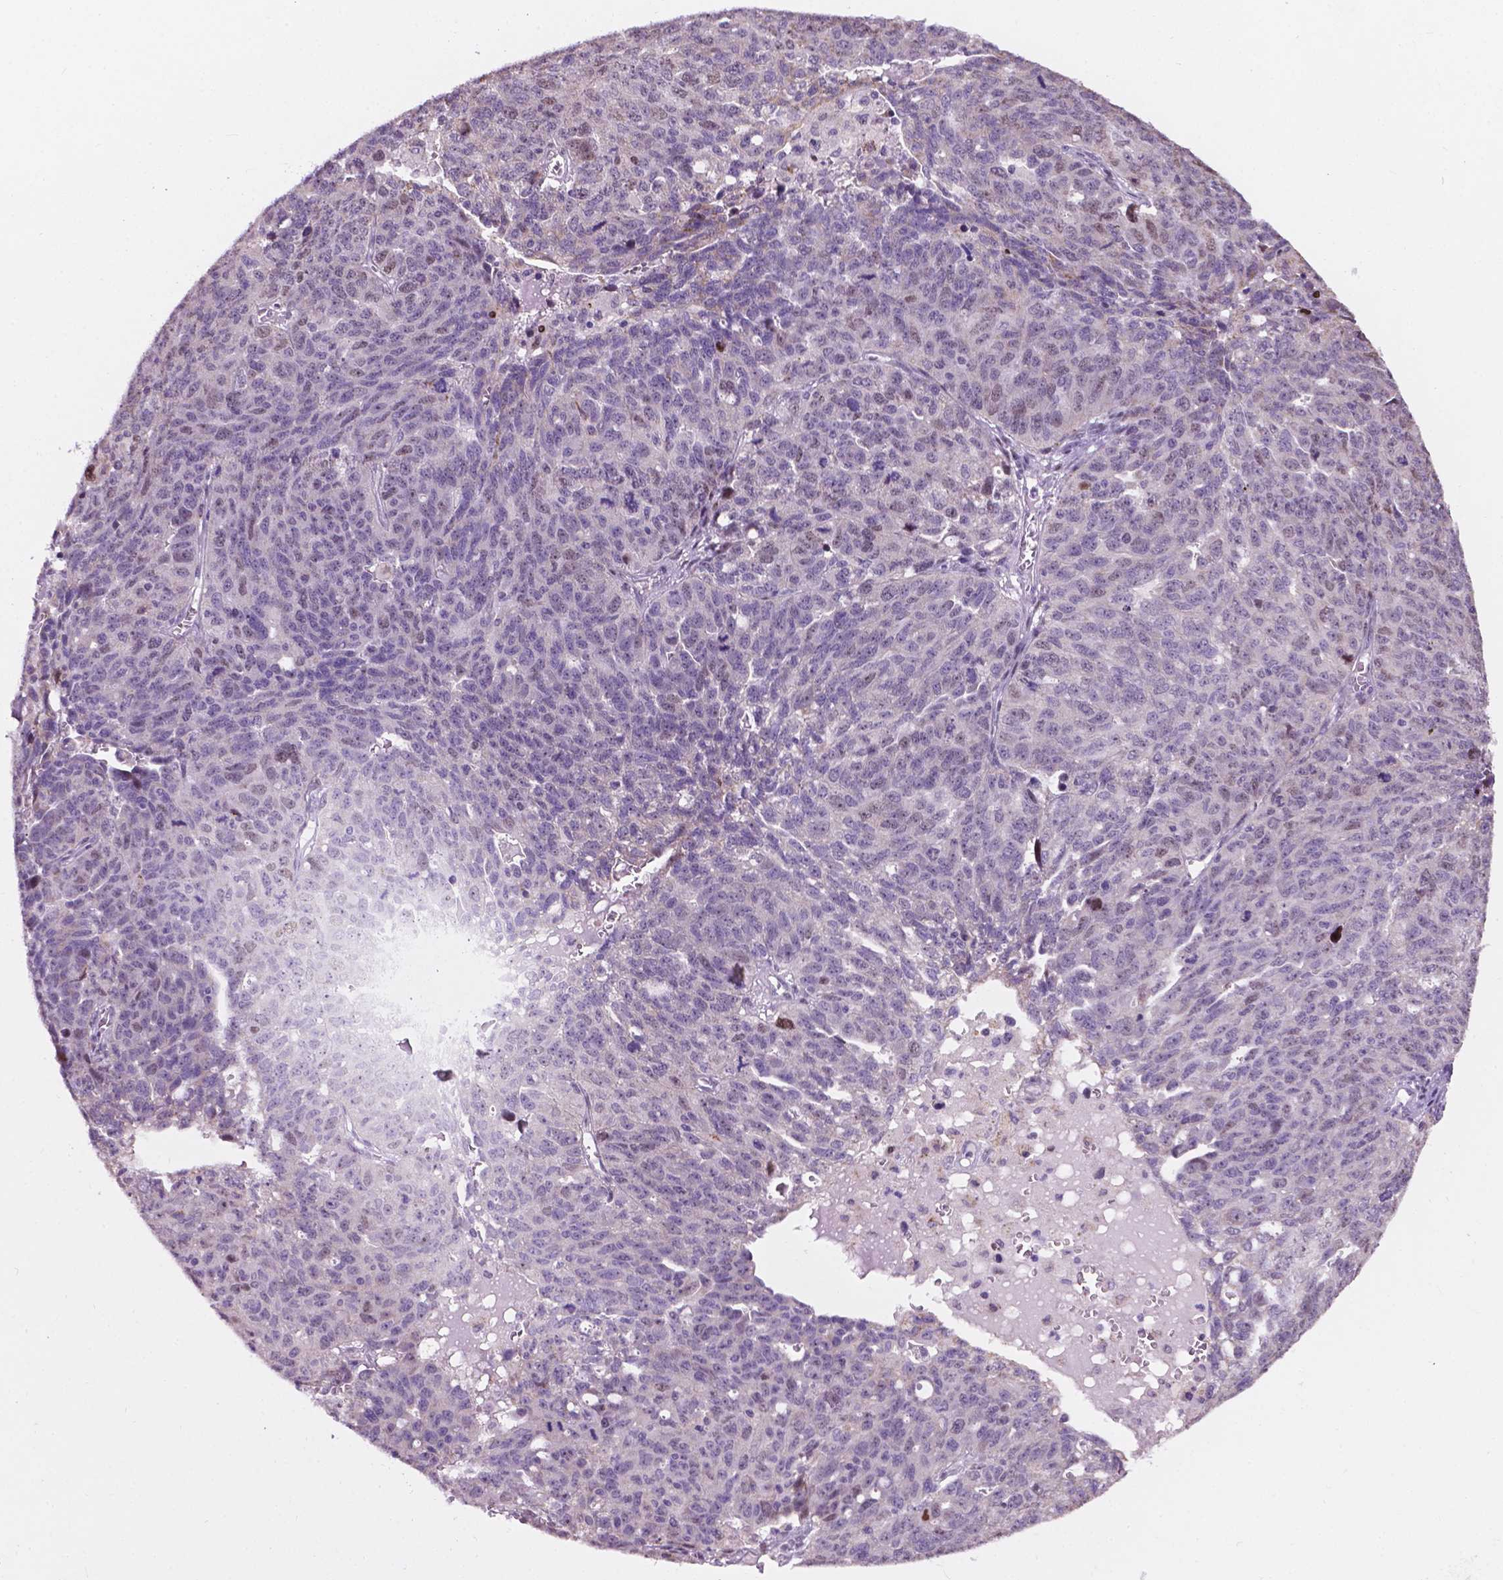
{"staining": {"intensity": "negative", "quantity": "none", "location": "none"}, "tissue": "ovarian cancer", "cell_type": "Tumor cells", "image_type": "cancer", "snomed": [{"axis": "morphology", "description": "Cystadenocarcinoma, serous, NOS"}, {"axis": "topography", "description": "Ovary"}], "caption": "Tumor cells are negative for brown protein staining in ovarian cancer (serous cystadenocarcinoma).", "gene": "SMAD3", "patient": {"sex": "female", "age": 71}}